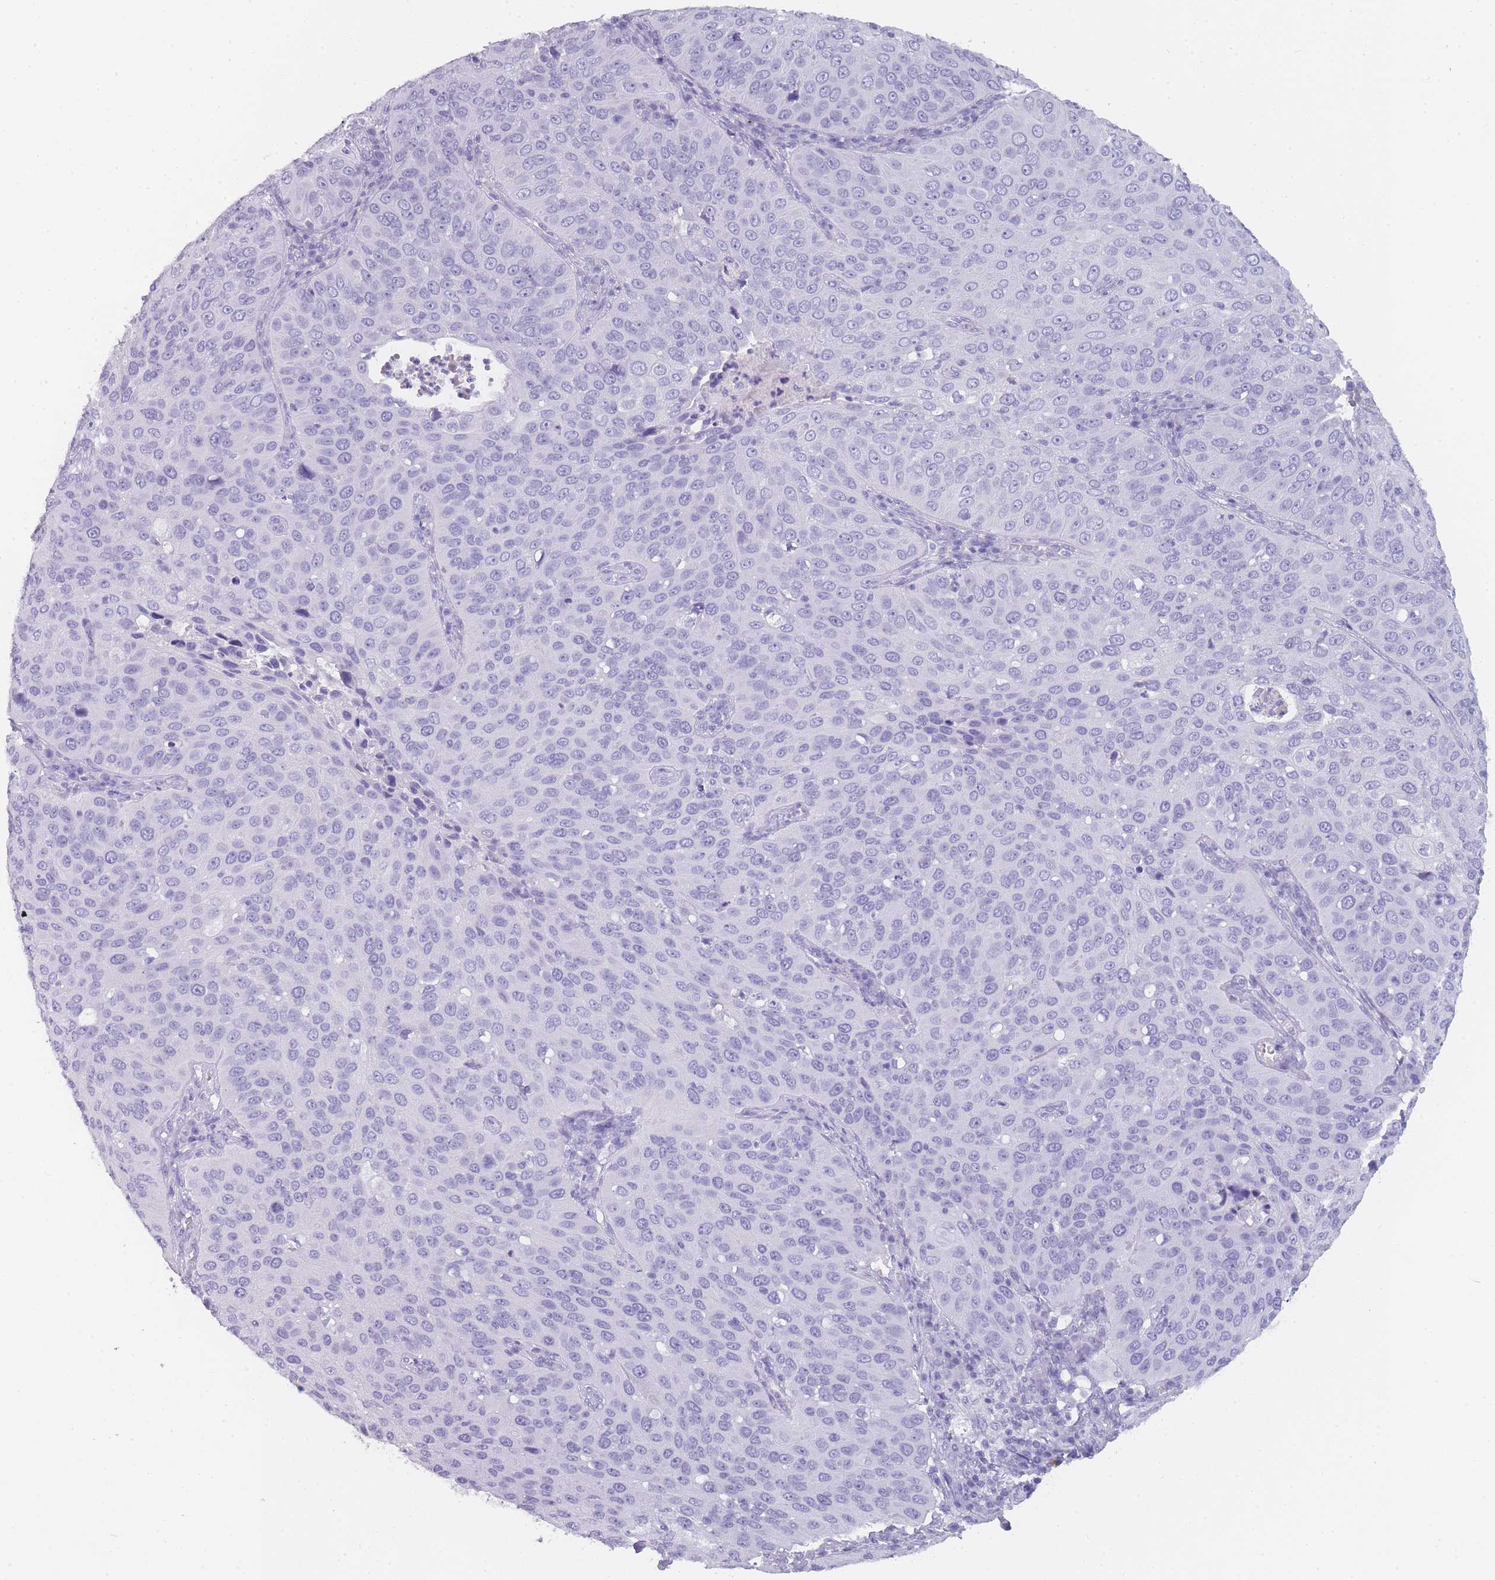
{"staining": {"intensity": "negative", "quantity": "none", "location": "none"}, "tissue": "cervical cancer", "cell_type": "Tumor cells", "image_type": "cancer", "snomed": [{"axis": "morphology", "description": "Squamous cell carcinoma, NOS"}, {"axis": "topography", "description": "Cervix"}], "caption": "Cervical cancer was stained to show a protein in brown. There is no significant expression in tumor cells. The staining was performed using DAB to visualize the protein expression in brown, while the nuclei were stained in blue with hematoxylin (Magnification: 20x).", "gene": "TCP11", "patient": {"sex": "female", "age": 36}}